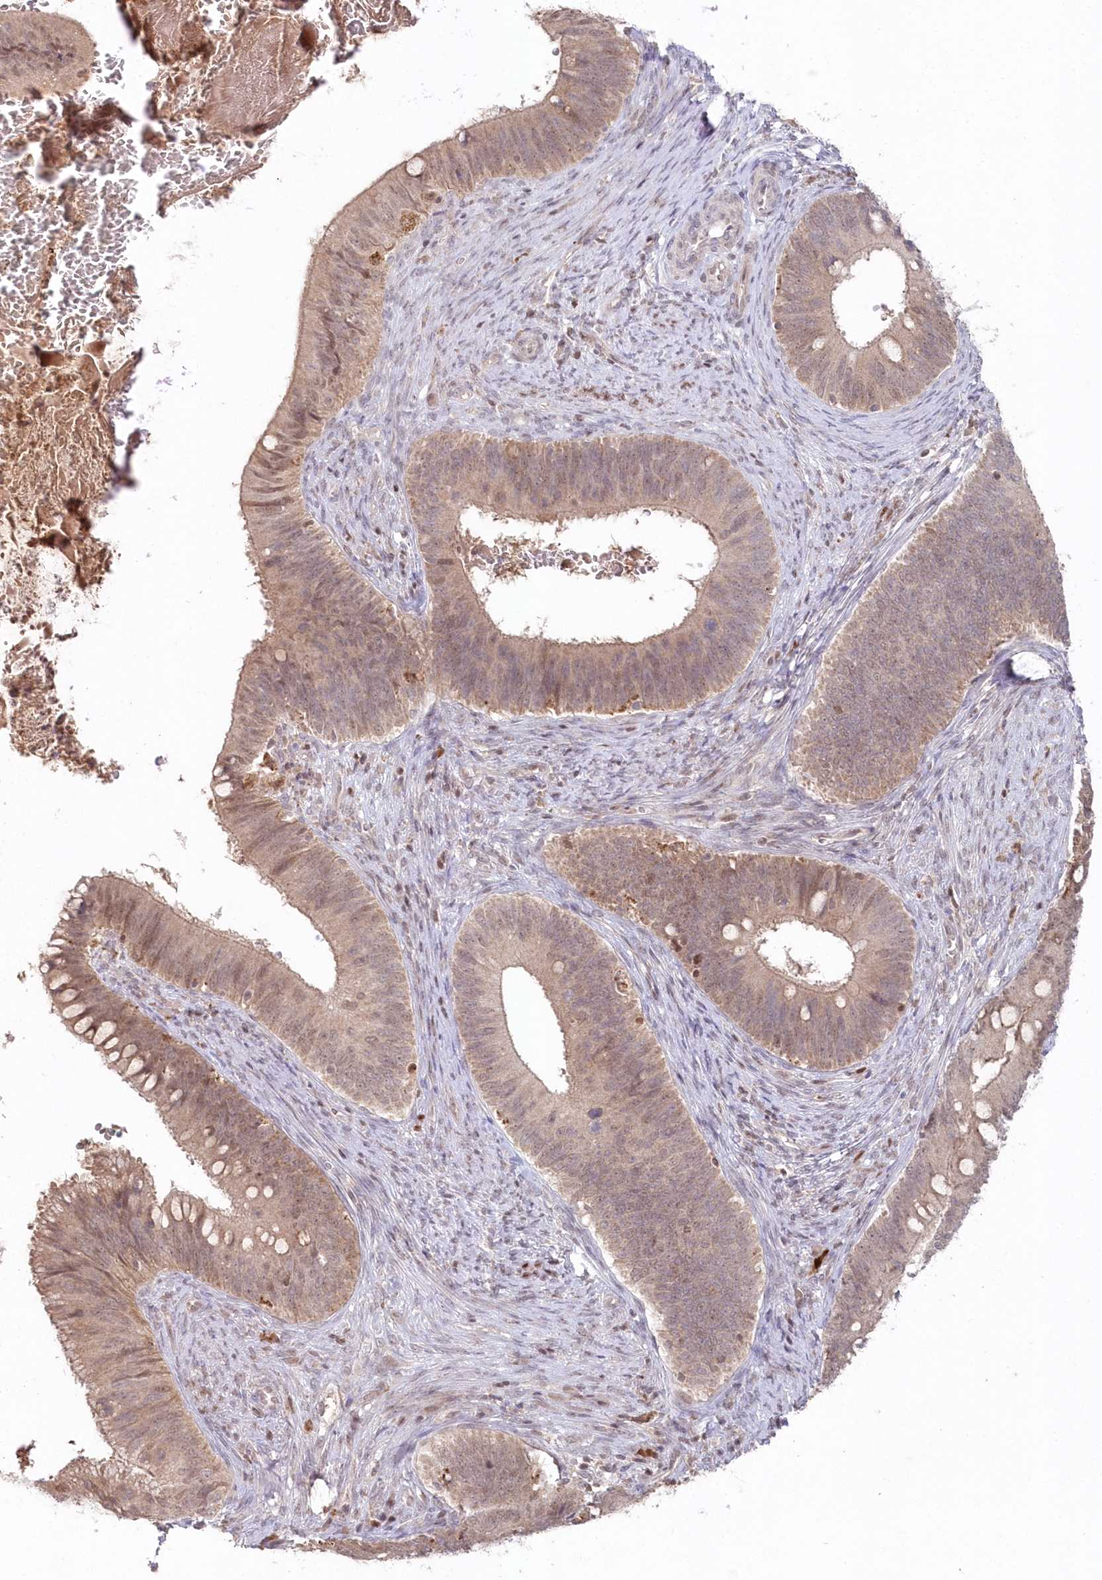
{"staining": {"intensity": "weak", "quantity": "25%-75%", "location": "cytoplasmic/membranous,nuclear"}, "tissue": "cervical cancer", "cell_type": "Tumor cells", "image_type": "cancer", "snomed": [{"axis": "morphology", "description": "Adenocarcinoma, NOS"}, {"axis": "topography", "description": "Cervix"}], "caption": "Cervical cancer stained with a protein marker demonstrates weak staining in tumor cells.", "gene": "ASCC1", "patient": {"sex": "female", "age": 42}}